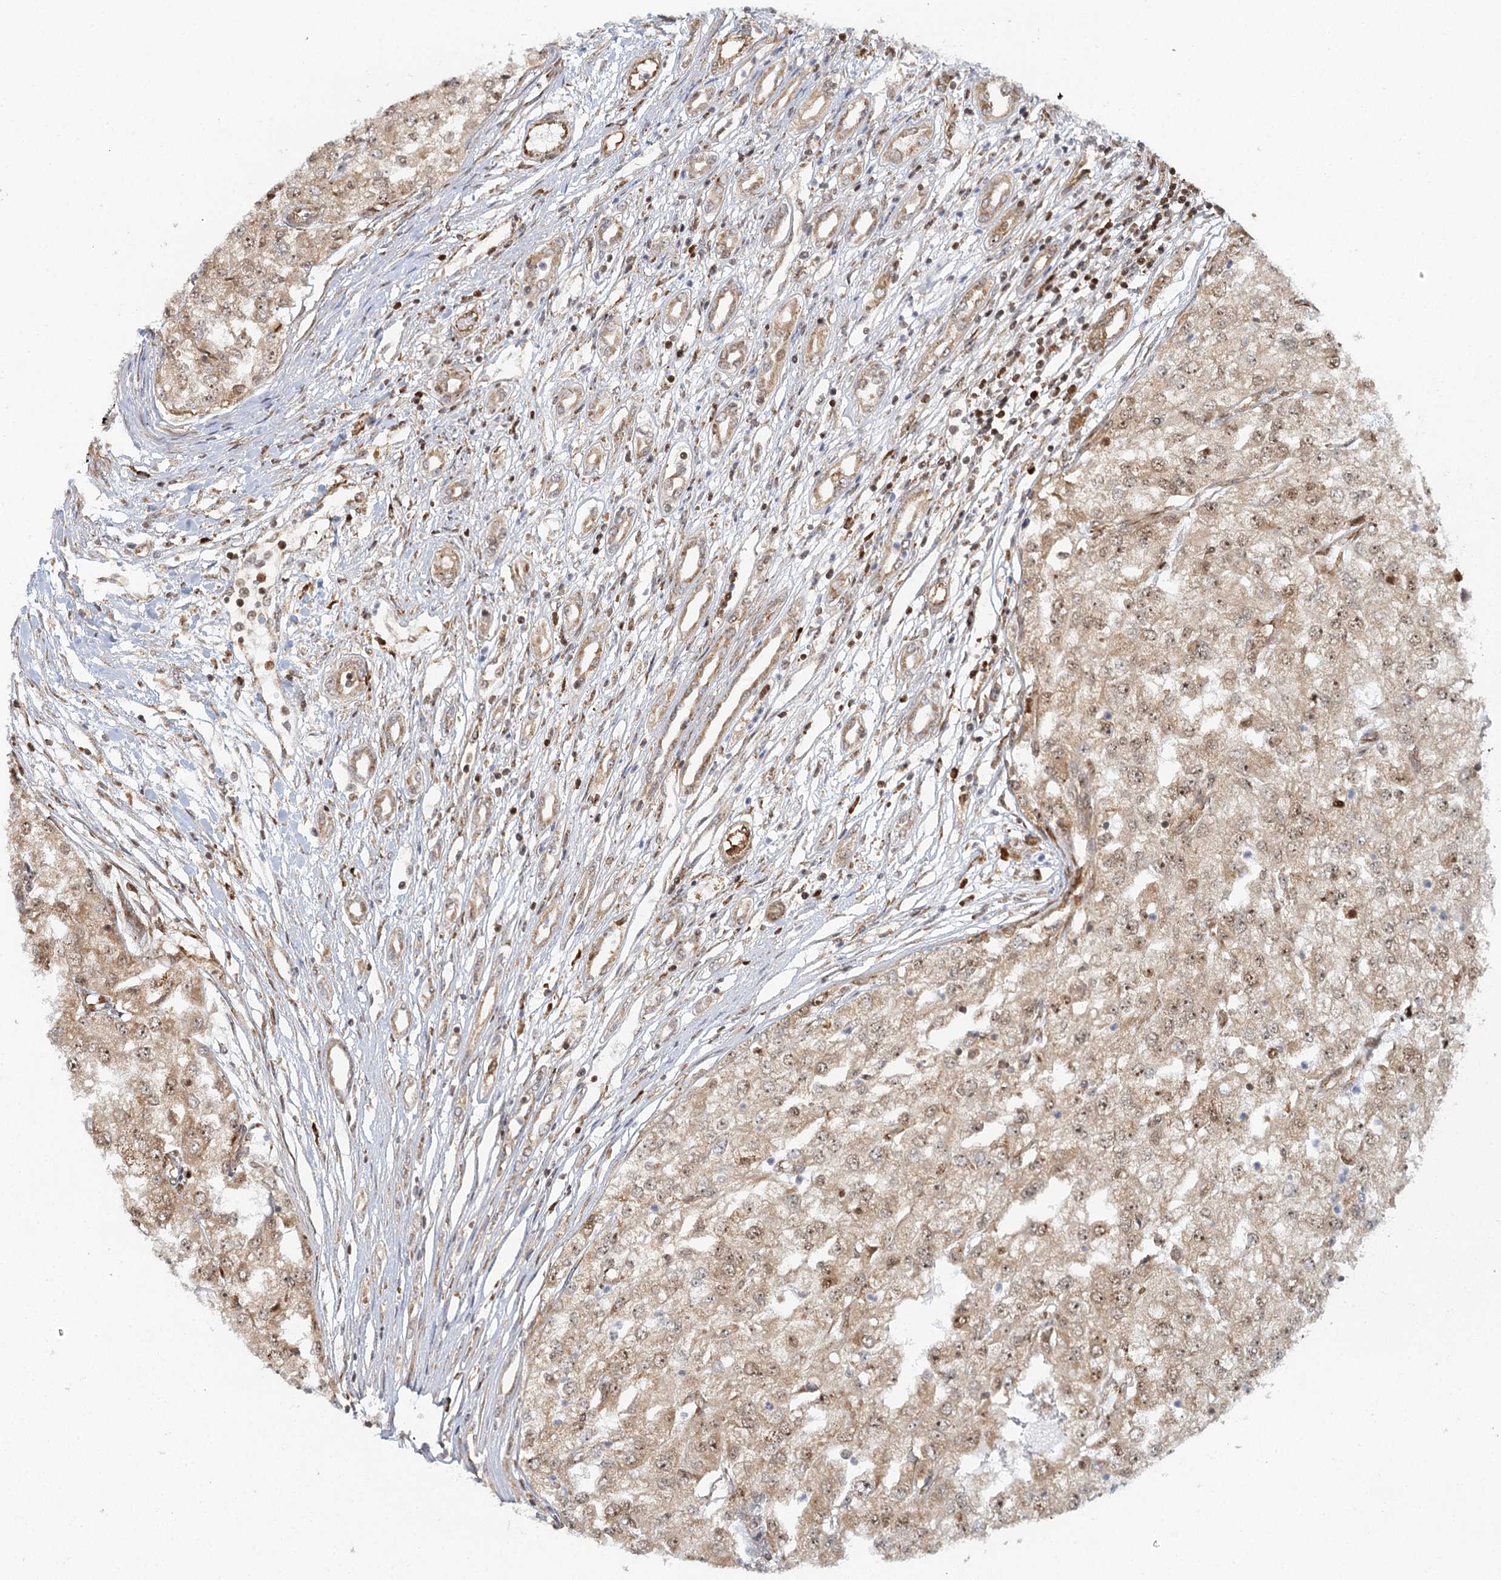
{"staining": {"intensity": "moderate", "quantity": ">75%", "location": "cytoplasmic/membranous,nuclear"}, "tissue": "renal cancer", "cell_type": "Tumor cells", "image_type": "cancer", "snomed": [{"axis": "morphology", "description": "Adenocarcinoma, NOS"}, {"axis": "topography", "description": "Kidney"}], "caption": "This histopathology image reveals immunohistochemistry (IHC) staining of renal cancer, with medium moderate cytoplasmic/membranous and nuclear positivity in approximately >75% of tumor cells.", "gene": "GPATCH11", "patient": {"sex": "female", "age": 54}}